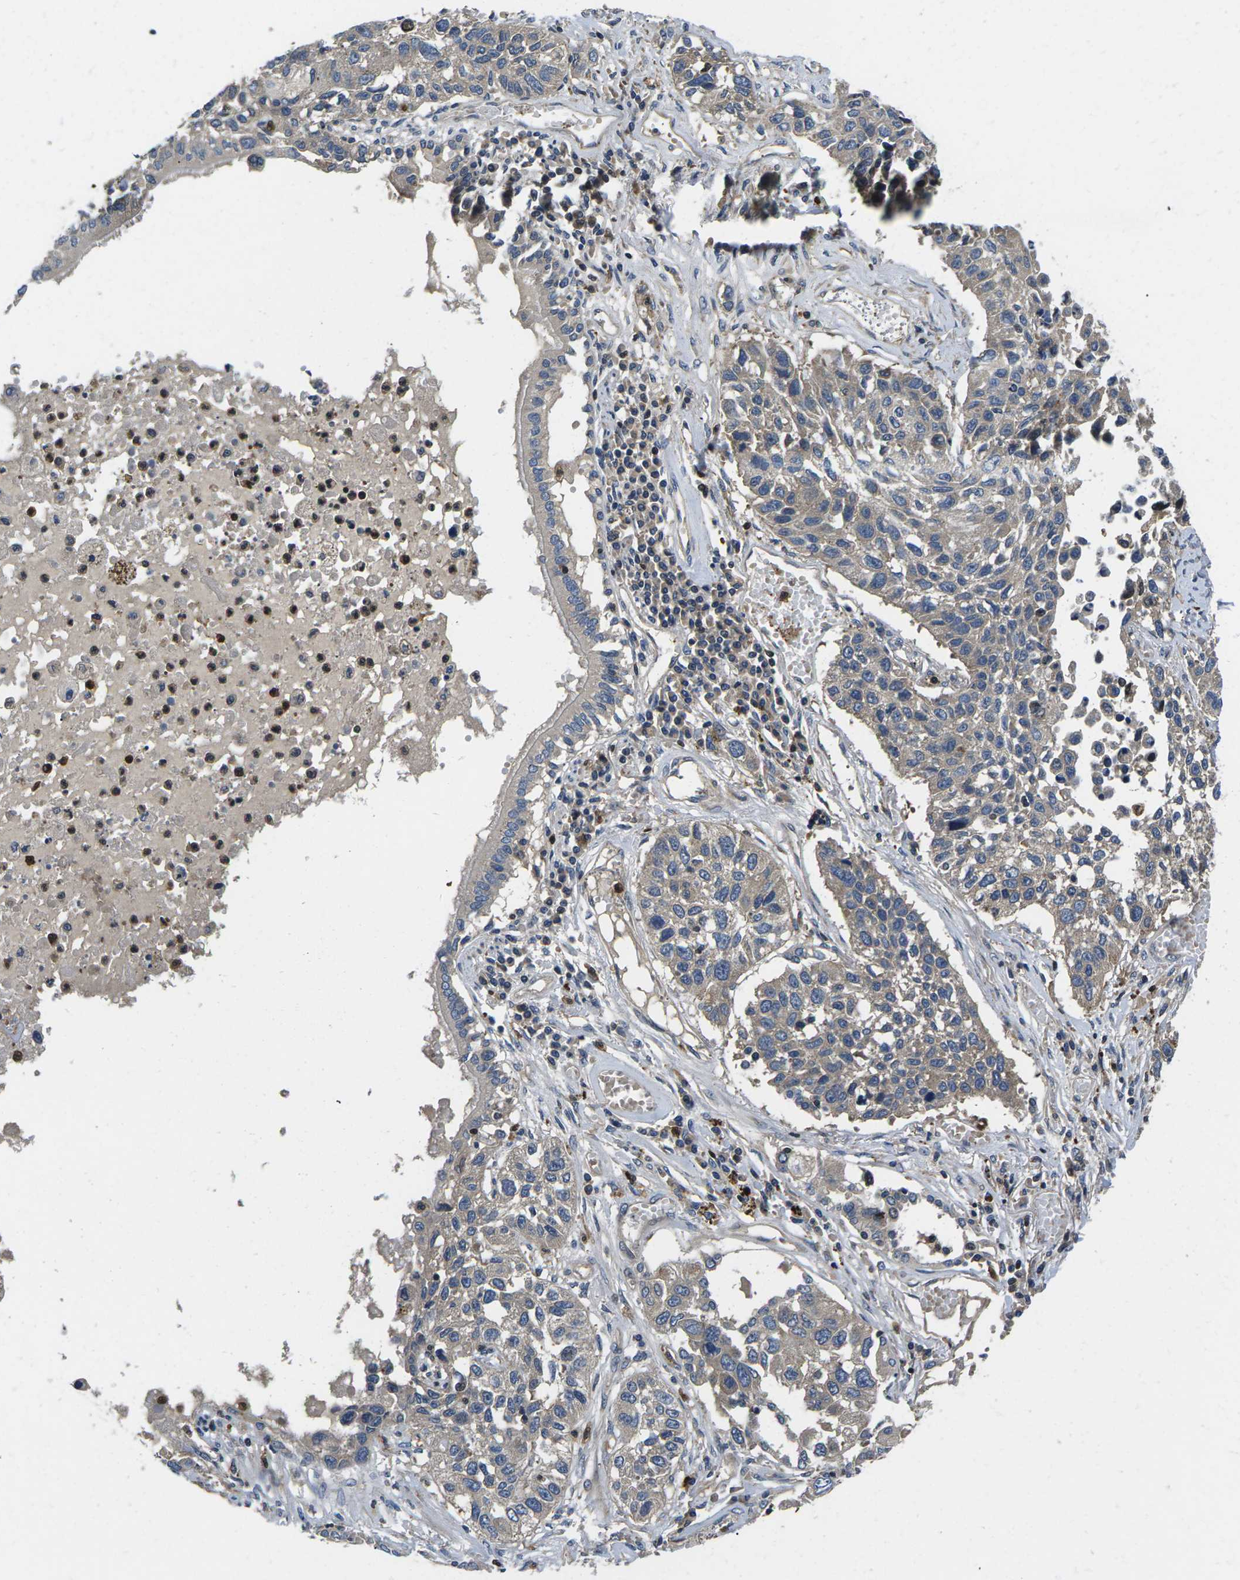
{"staining": {"intensity": "weak", "quantity": ">75%", "location": "cytoplasmic/membranous"}, "tissue": "lung cancer", "cell_type": "Tumor cells", "image_type": "cancer", "snomed": [{"axis": "morphology", "description": "Squamous cell carcinoma, NOS"}, {"axis": "topography", "description": "Lung"}], "caption": "Human lung cancer stained for a protein (brown) reveals weak cytoplasmic/membranous positive positivity in about >75% of tumor cells.", "gene": "PLCE1", "patient": {"sex": "male", "age": 71}}